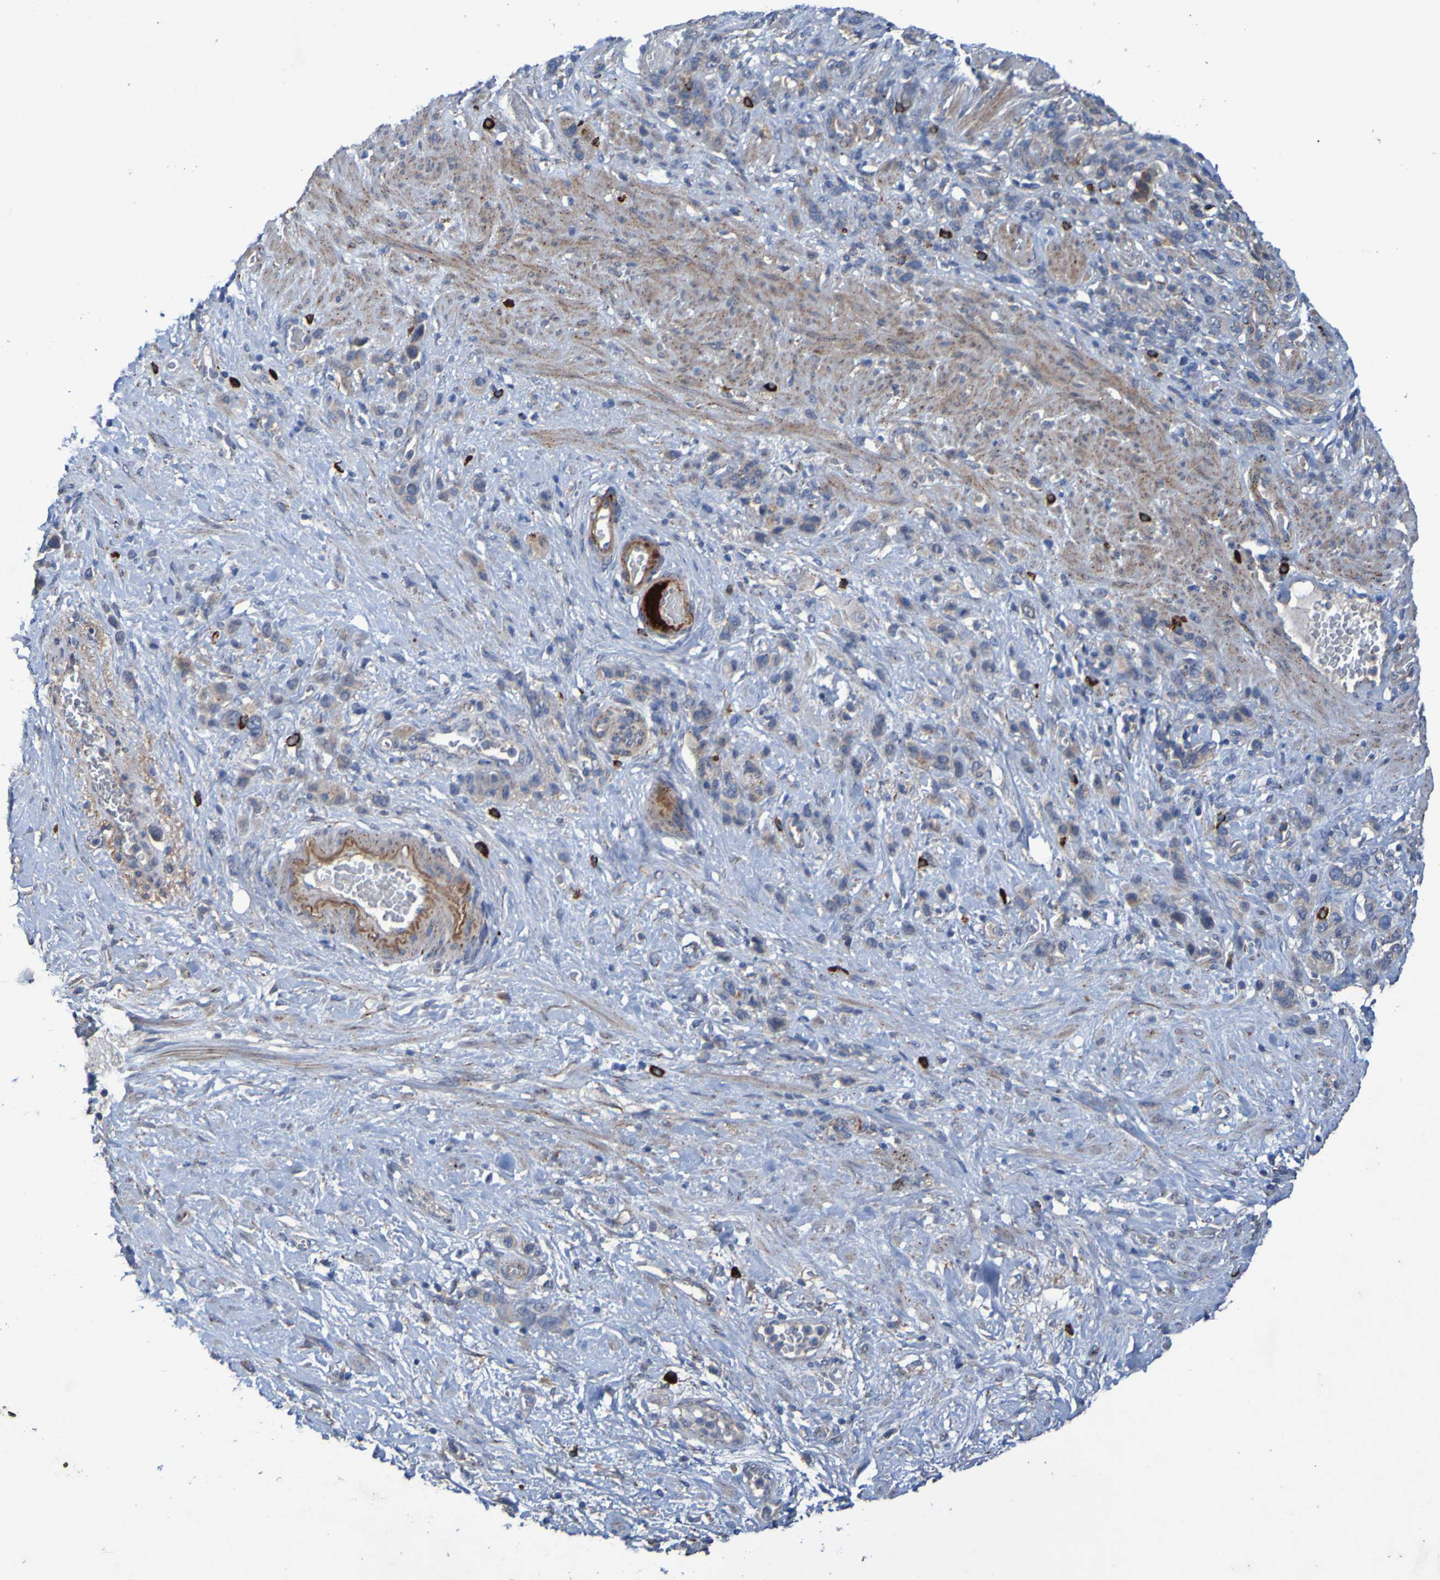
{"staining": {"intensity": "weak", "quantity": ">75%", "location": "cytoplasmic/membranous"}, "tissue": "stomach cancer", "cell_type": "Tumor cells", "image_type": "cancer", "snomed": [{"axis": "morphology", "description": "Adenocarcinoma, NOS"}, {"axis": "morphology", "description": "Adenocarcinoma, High grade"}, {"axis": "topography", "description": "Stomach, upper"}, {"axis": "topography", "description": "Stomach, lower"}], "caption": "The photomicrograph displays immunohistochemical staining of stomach cancer (high-grade adenocarcinoma). There is weak cytoplasmic/membranous positivity is identified in about >75% of tumor cells. The protein is shown in brown color, while the nuclei are stained blue.", "gene": "ANGPT4", "patient": {"sex": "female", "age": 65}}